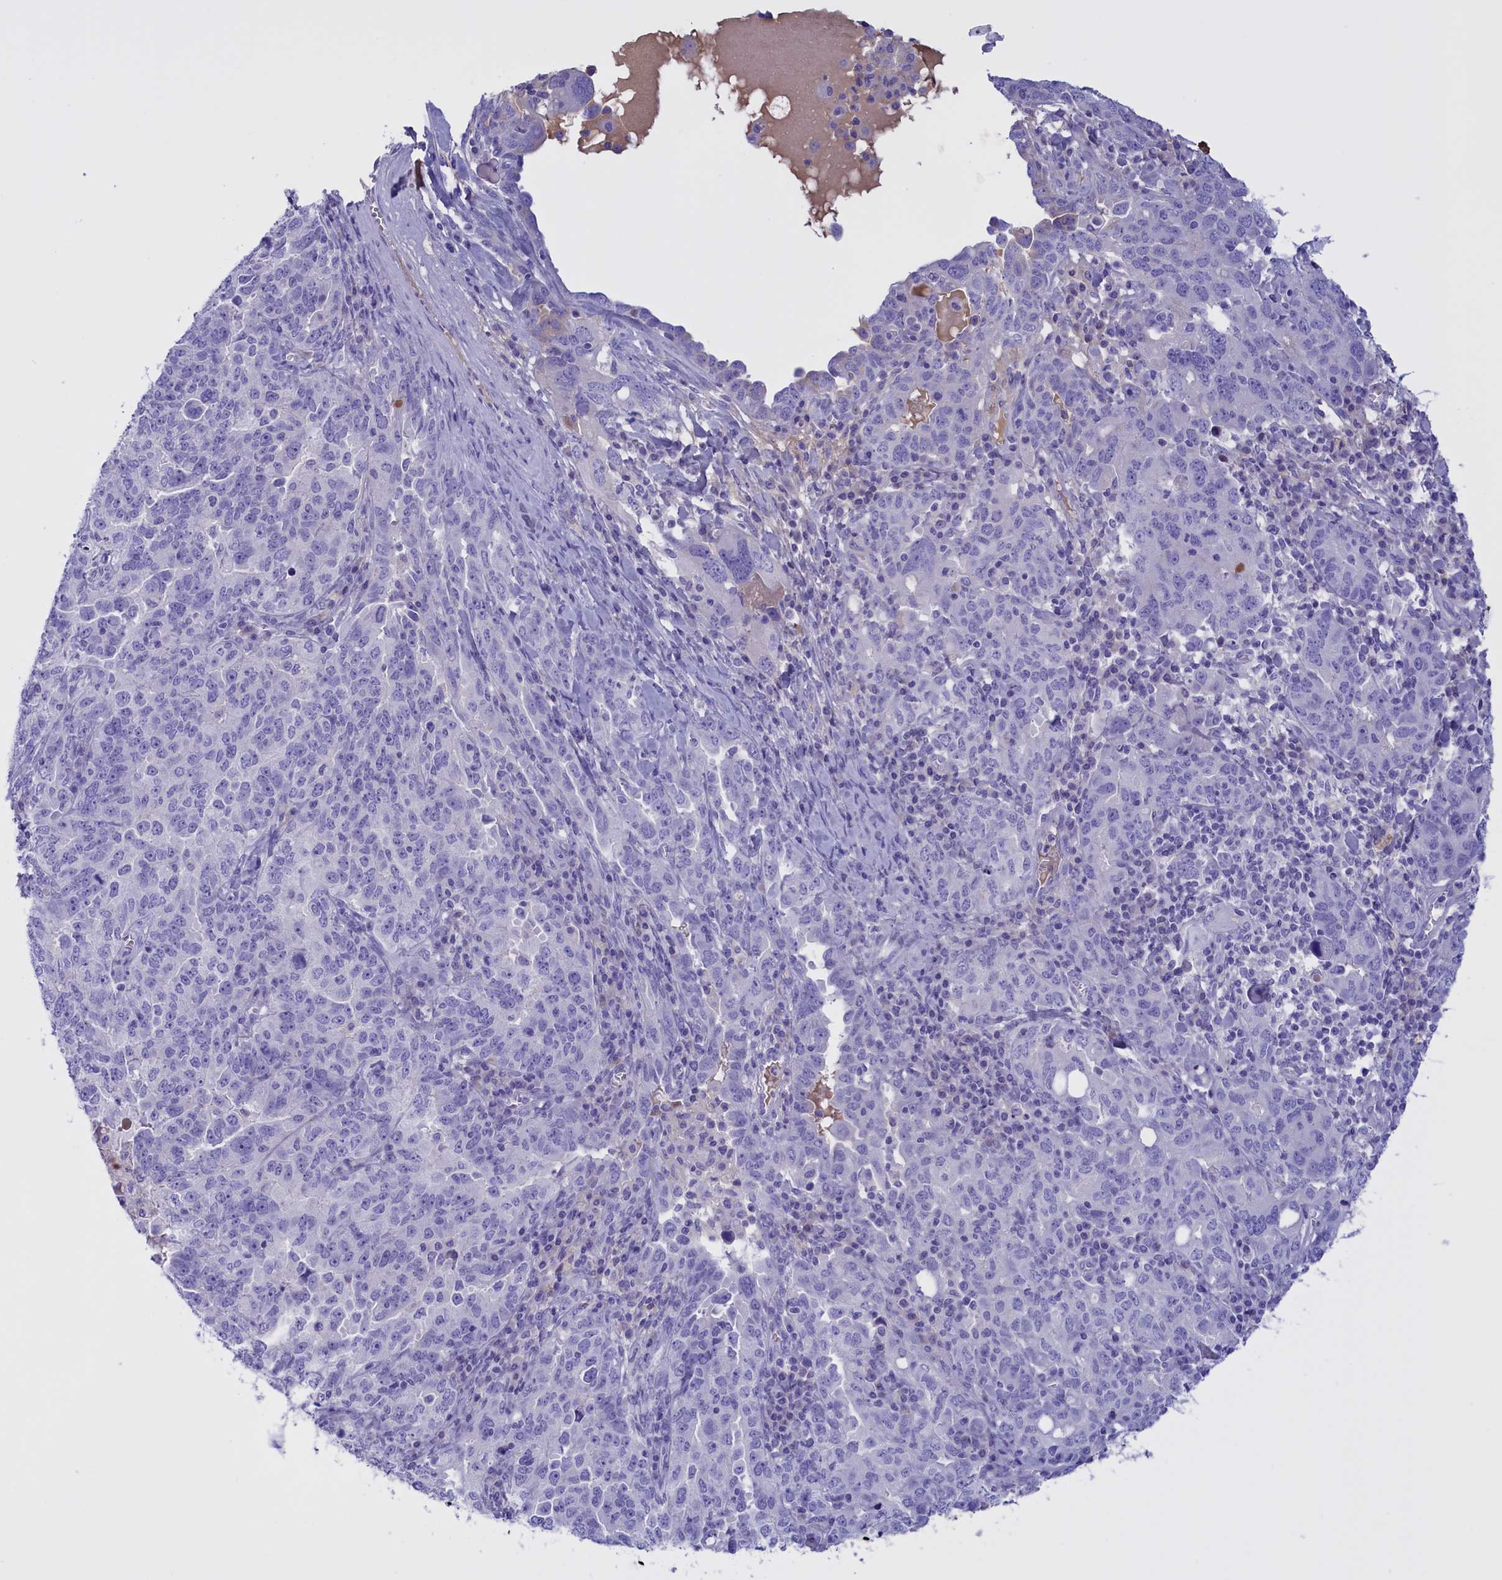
{"staining": {"intensity": "negative", "quantity": "none", "location": "none"}, "tissue": "ovarian cancer", "cell_type": "Tumor cells", "image_type": "cancer", "snomed": [{"axis": "morphology", "description": "Carcinoma, endometroid"}, {"axis": "topography", "description": "Ovary"}], "caption": "There is no significant expression in tumor cells of ovarian cancer (endometroid carcinoma).", "gene": "PROK2", "patient": {"sex": "female", "age": 62}}